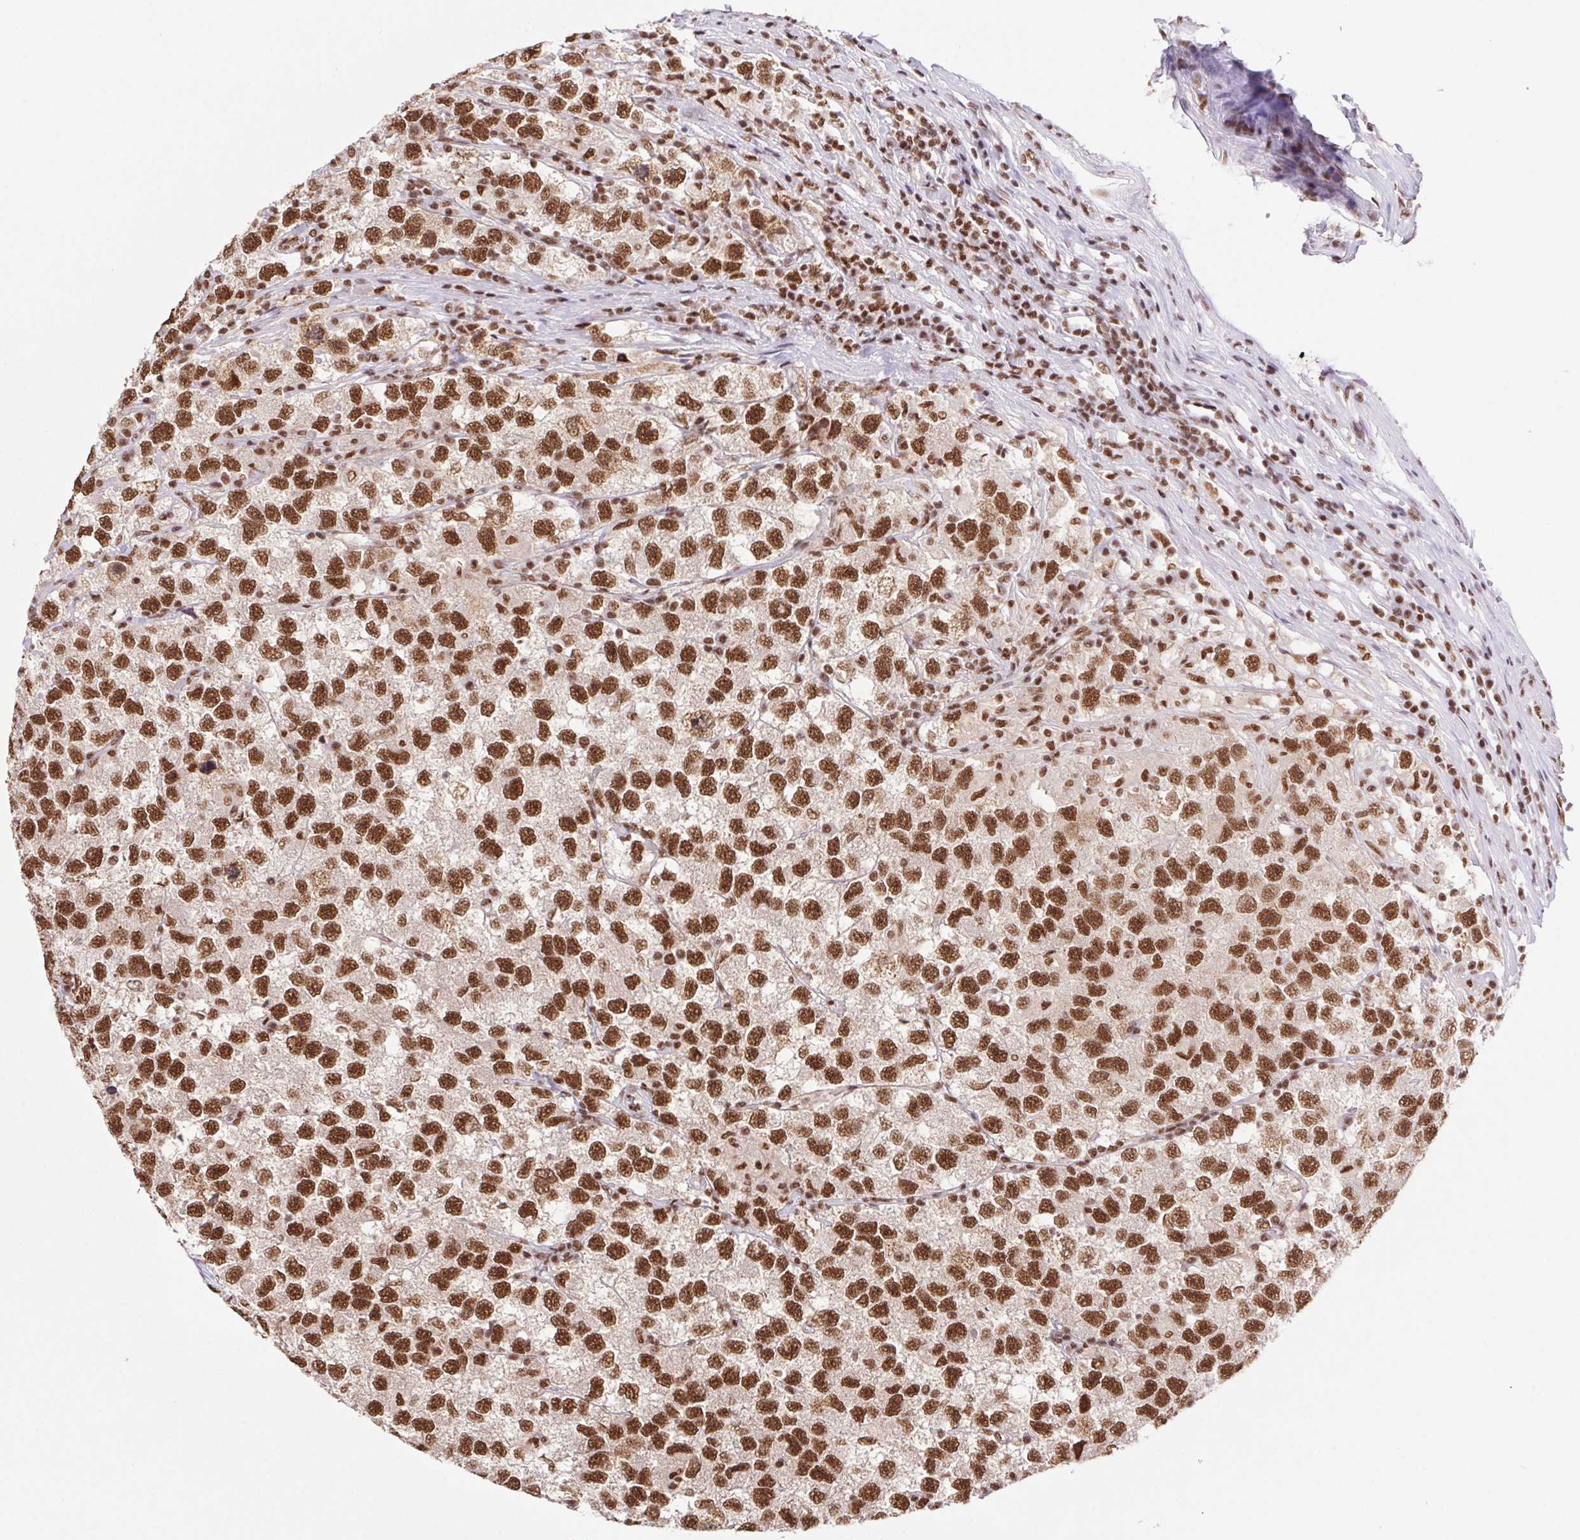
{"staining": {"intensity": "moderate", "quantity": ">75%", "location": "nuclear"}, "tissue": "testis cancer", "cell_type": "Tumor cells", "image_type": "cancer", "snomed": [{"axis": "morphology", "description": "Seminoma, NOS"}, {"axis": "topography", "description": "Testis"}], "caption": "Testis seminoma was stained to show a protein in brown. There is medium levels of moderate nuclear staining in about >75% of tumor cells. Nuclei are stained in blue.", "gene": "ZNF207", "patient": {"sex": "male", "age": 26}}